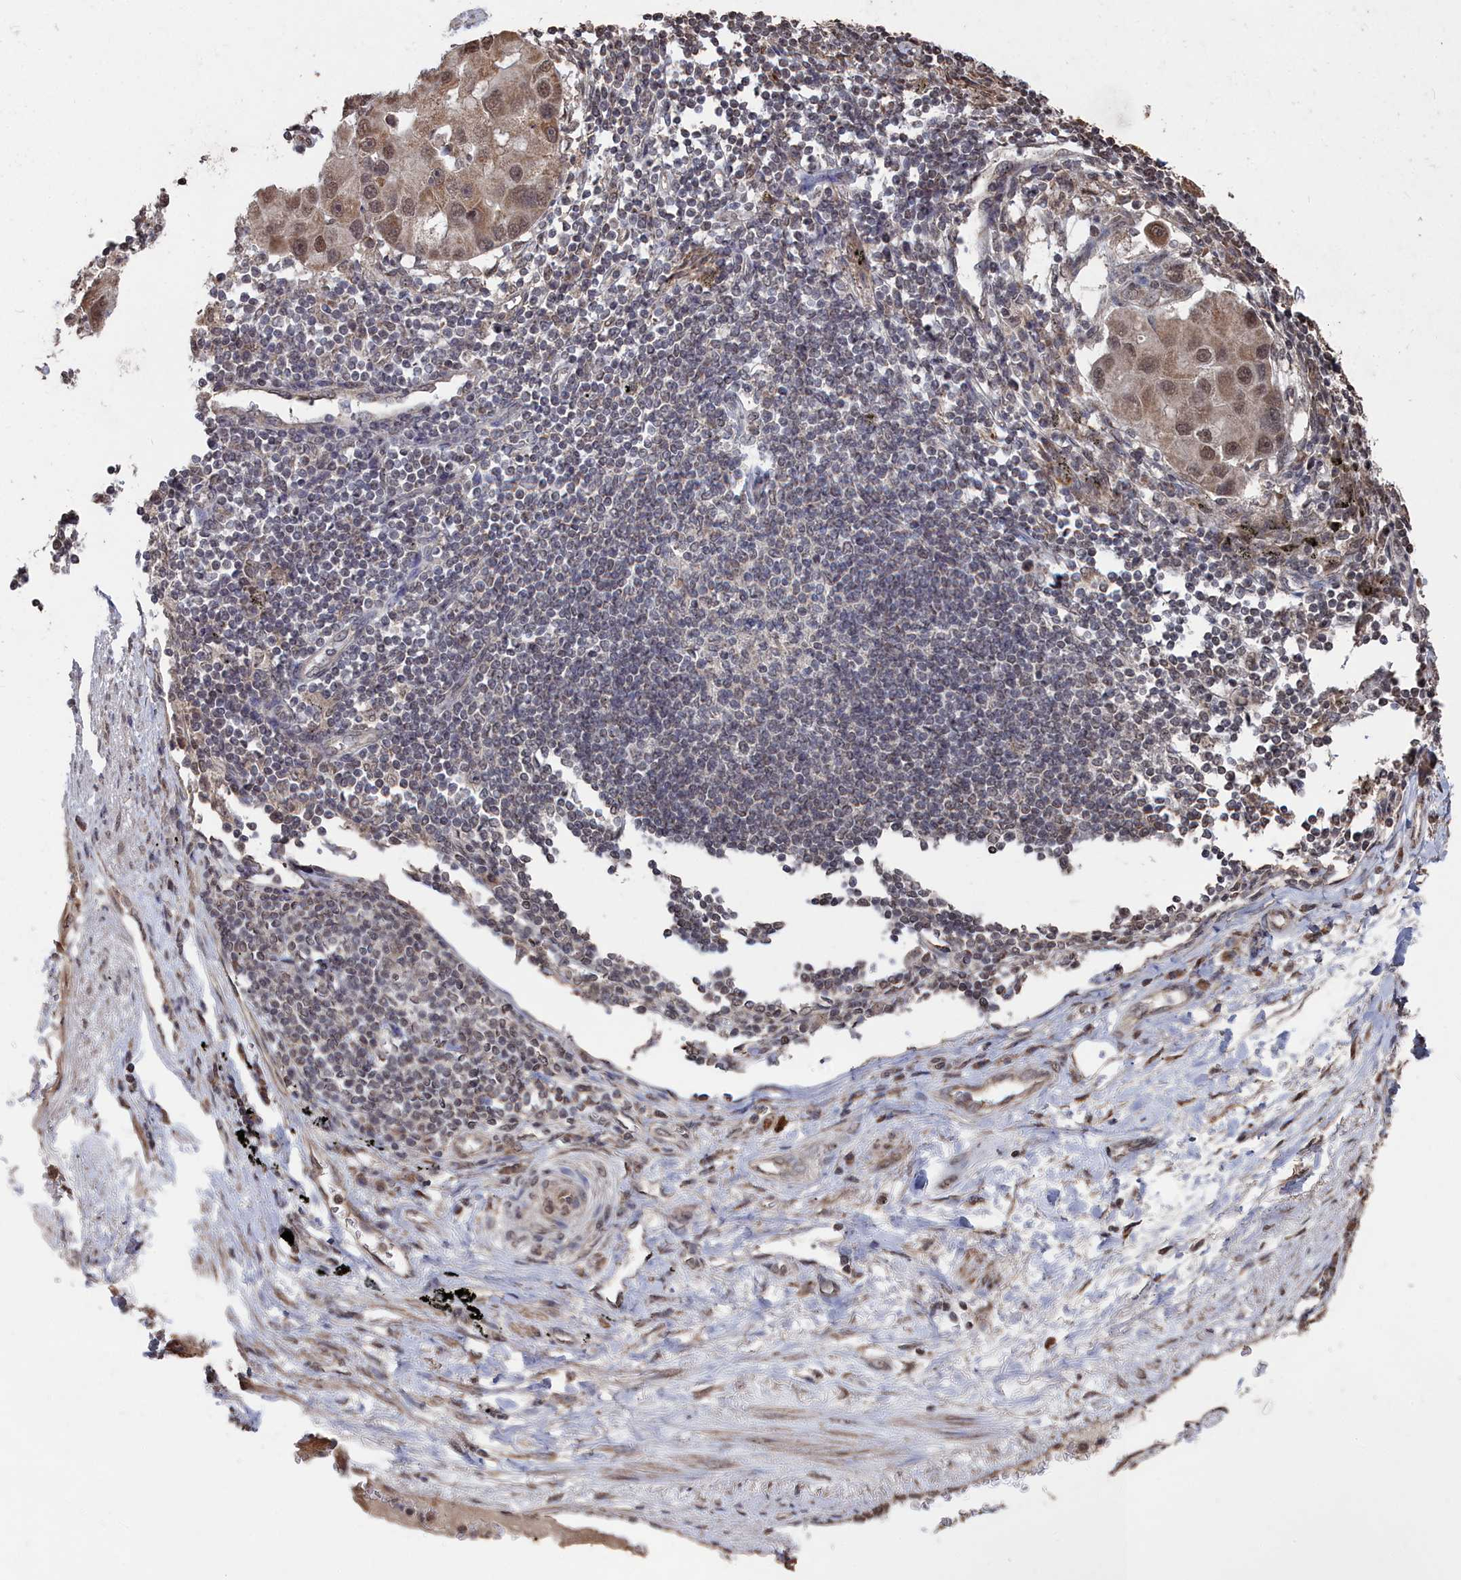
{"staining": {"intensity": "moderate", "quantity": ">75%", "location": "cytoplasmic/membranous,nuclear"}, "tissue": "lung cancer", "cell_type": "Tumor cells", "image_type": "cancer", "snomed": [{"axis": "morphology", "description": "Adenocarcinoma, NOS"}, {"axis": "topography", "description": "Lung"}], "caption": "IHC (DAB (3,3'-diaminobenzidine)) staining of human lung adenocarcinoma reveals moderate cytoplasmic/membranous and nuclear protein positivity in approximately >75% of tumor cells.", "gene": "CCNP", "patient": {"sex": "female", "age": 54}}